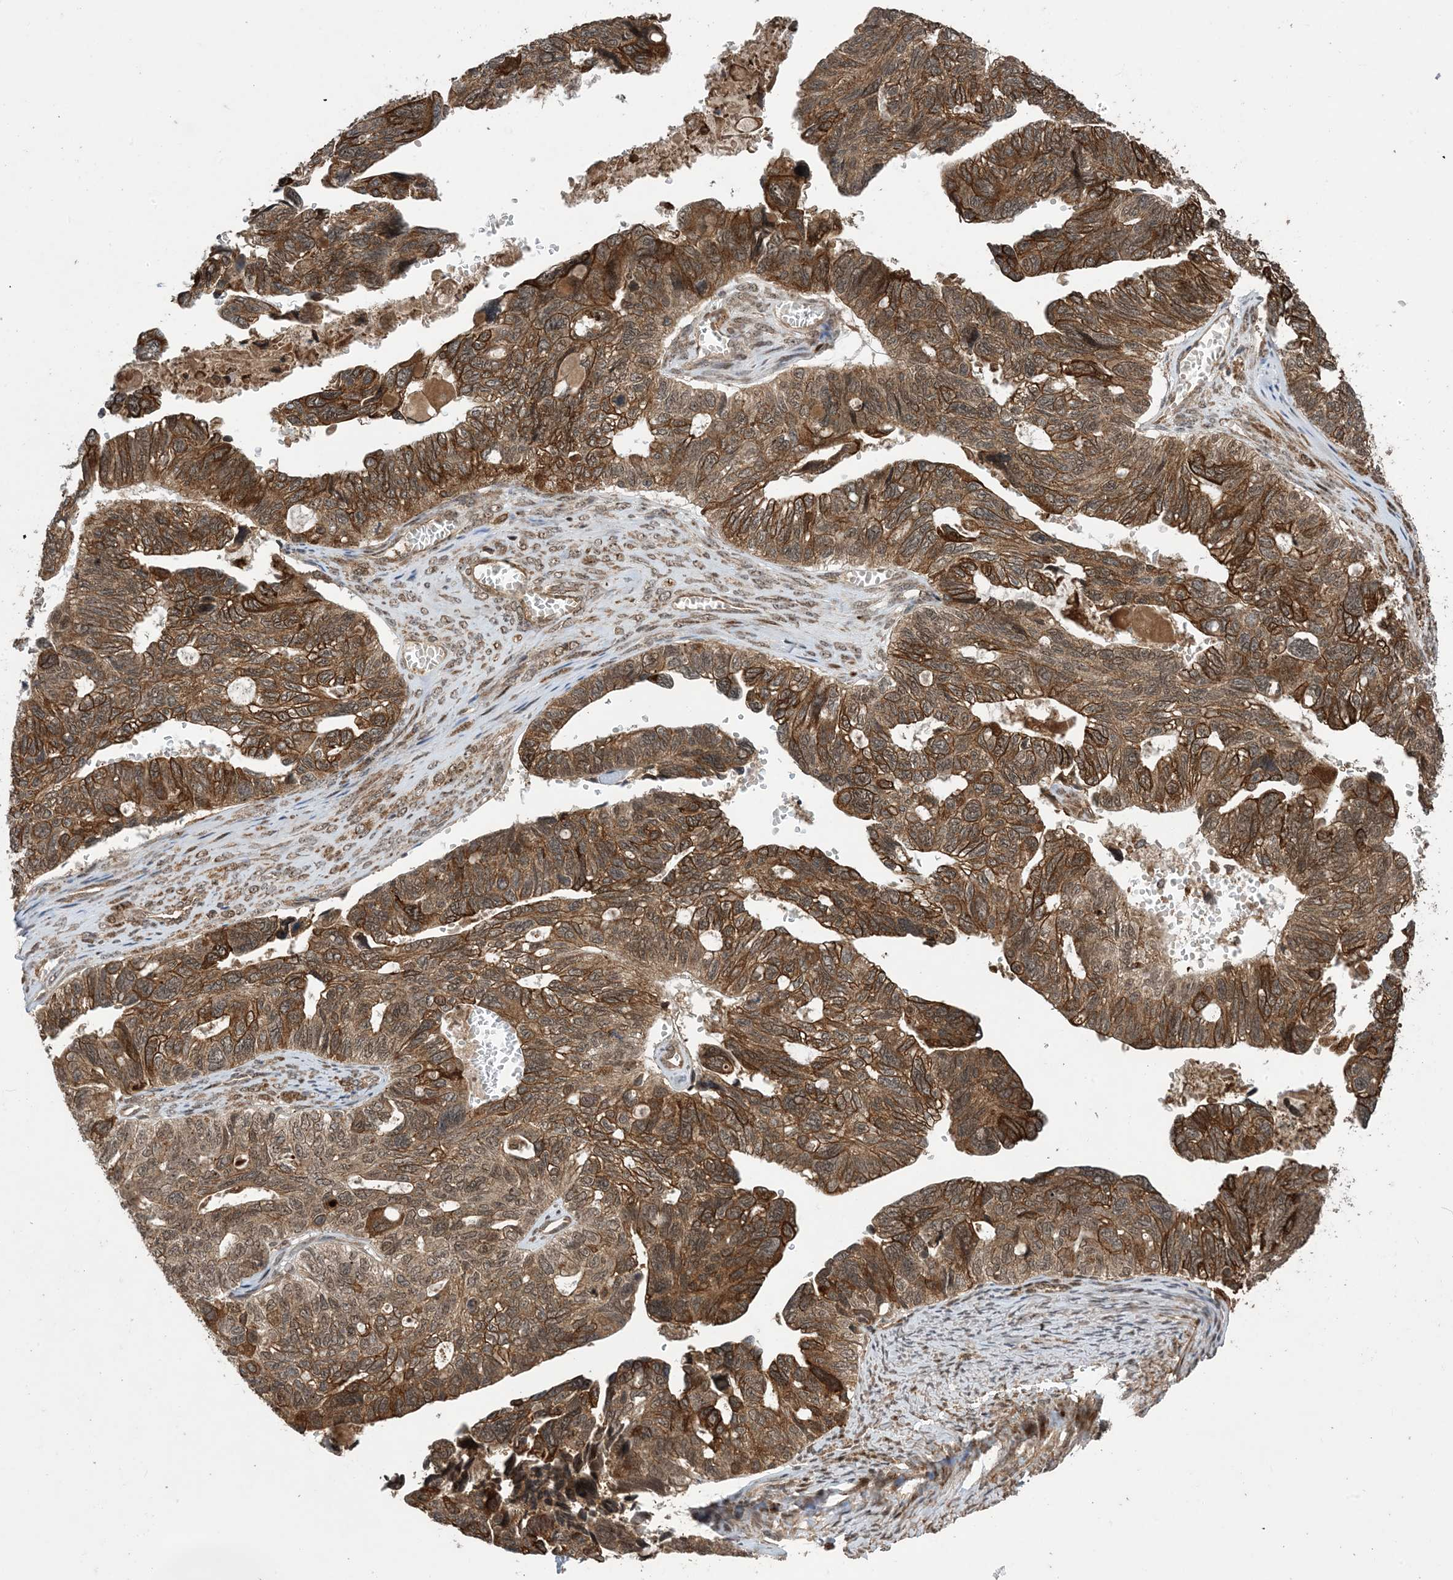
{"staining": {"intensity": "strong", "quantity": ">75%", "location": "cytoplasmic/membranous"}, "tissue": "ovarian cancer", "cell_type": "Tumor cells", "image_type": "cancer", "snomed": [{"axis": "morphology", "description": "Cystadenocarcinoma, serous, NOS"}, {"axis": "topography", "description": "Ovary"}], "caption": "A high-resolution image shows immunohistochemistry staining of ovarian cancer, which shows strong cytoplasmic/membranous staining in about >75% of tumor cells.", "gene": "ZNF511", "patient": {"sex": "female", "age": 79}}